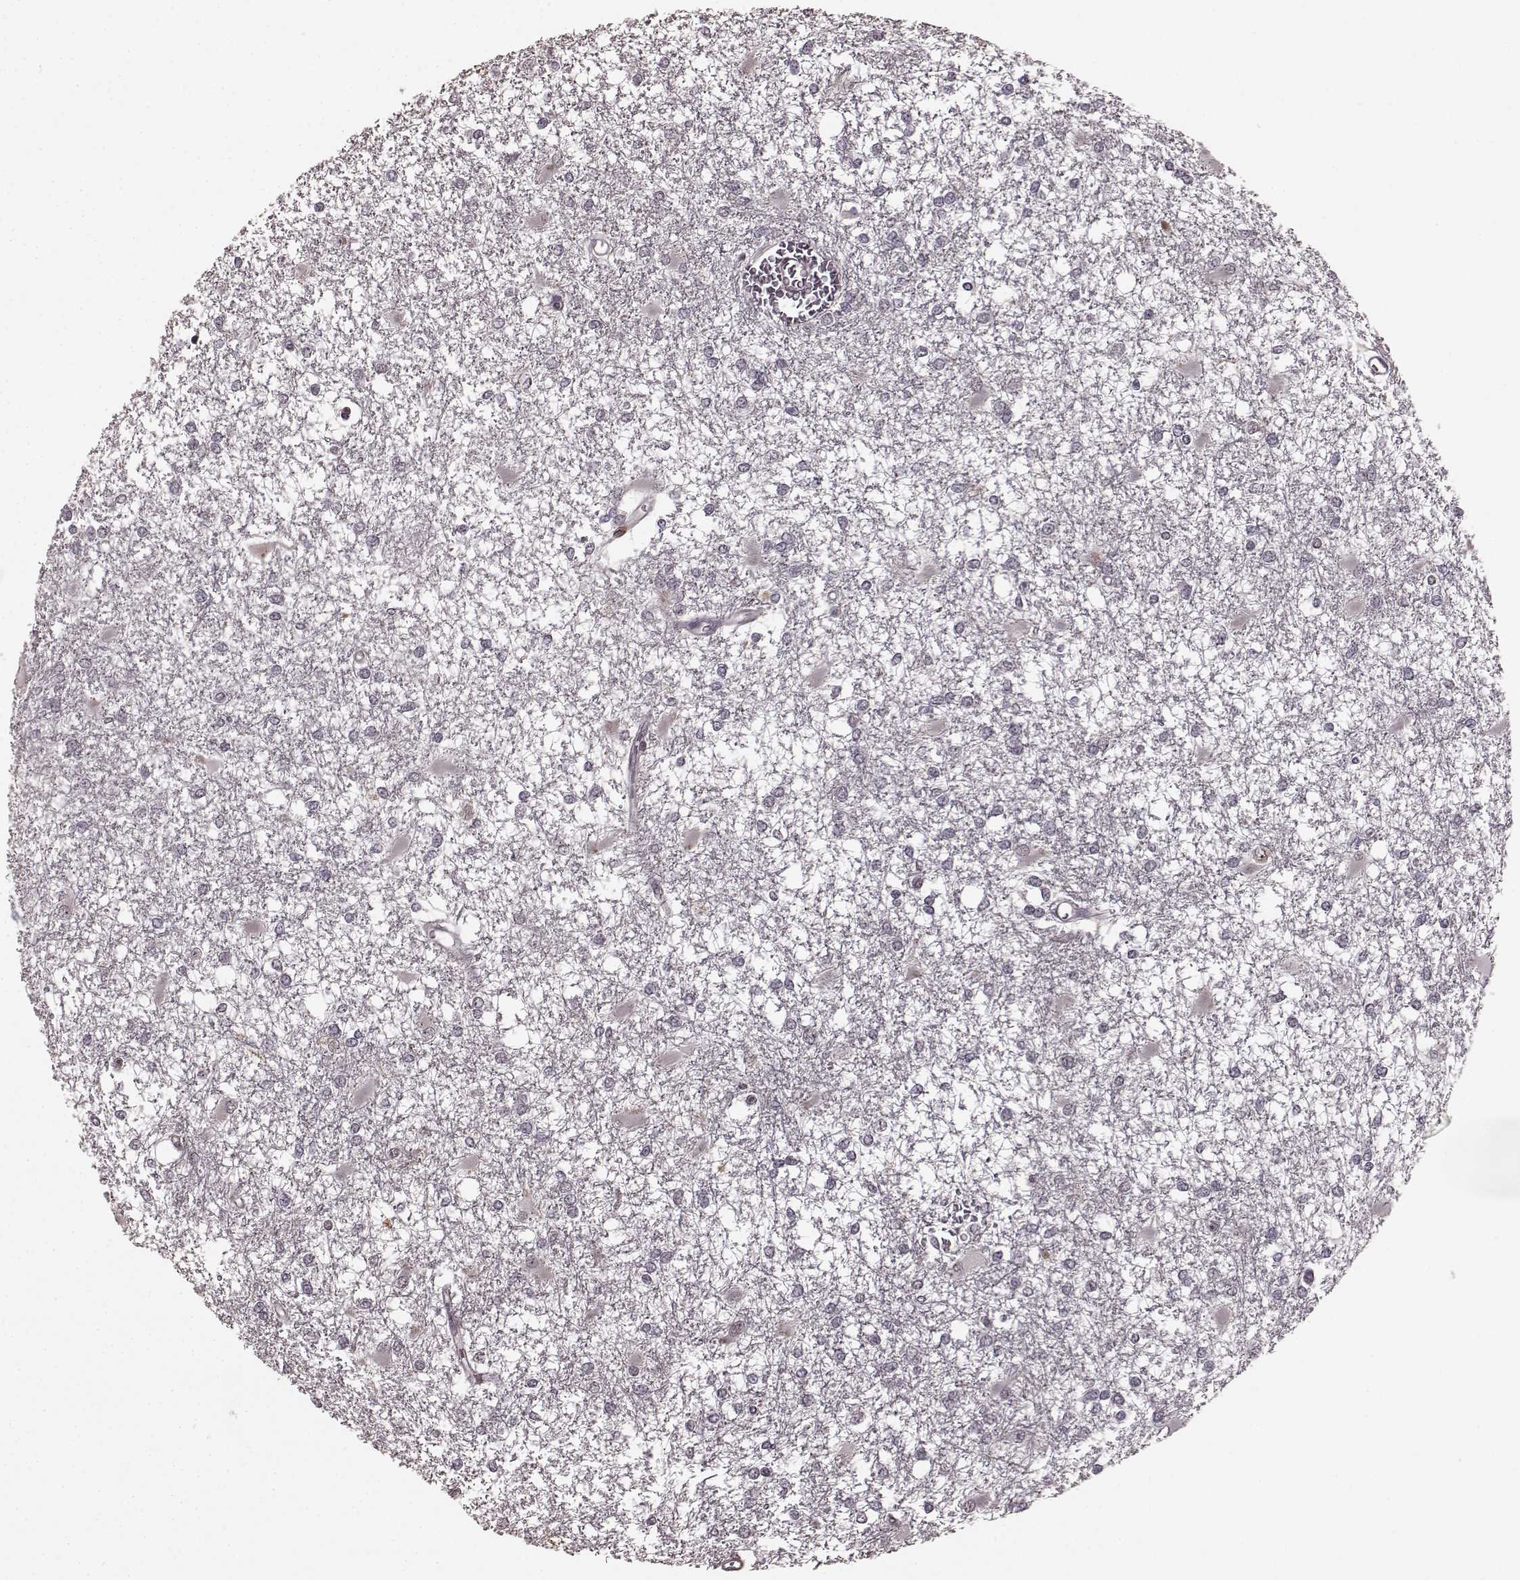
{"staining": {"intensity": "negative", "quantity": "none", "location": "none"}, "tissue": "glioma", "cell_type": "Tumor cells", "image_type": "cancer", "snomed": [{"axis": "morphology", "description": "Glioma, malignant, High grade"}, {"axis": "topography", "description": "Cerebral cortex"}], "caption": "Immunohistochemistry (IHC) micrograph of neoplastic tissue: human glioma stained with DAB displays no significant protein staining in tumor cells.", "gene": "PLCB4", "patient": {"sex": "male", "age": 79}}